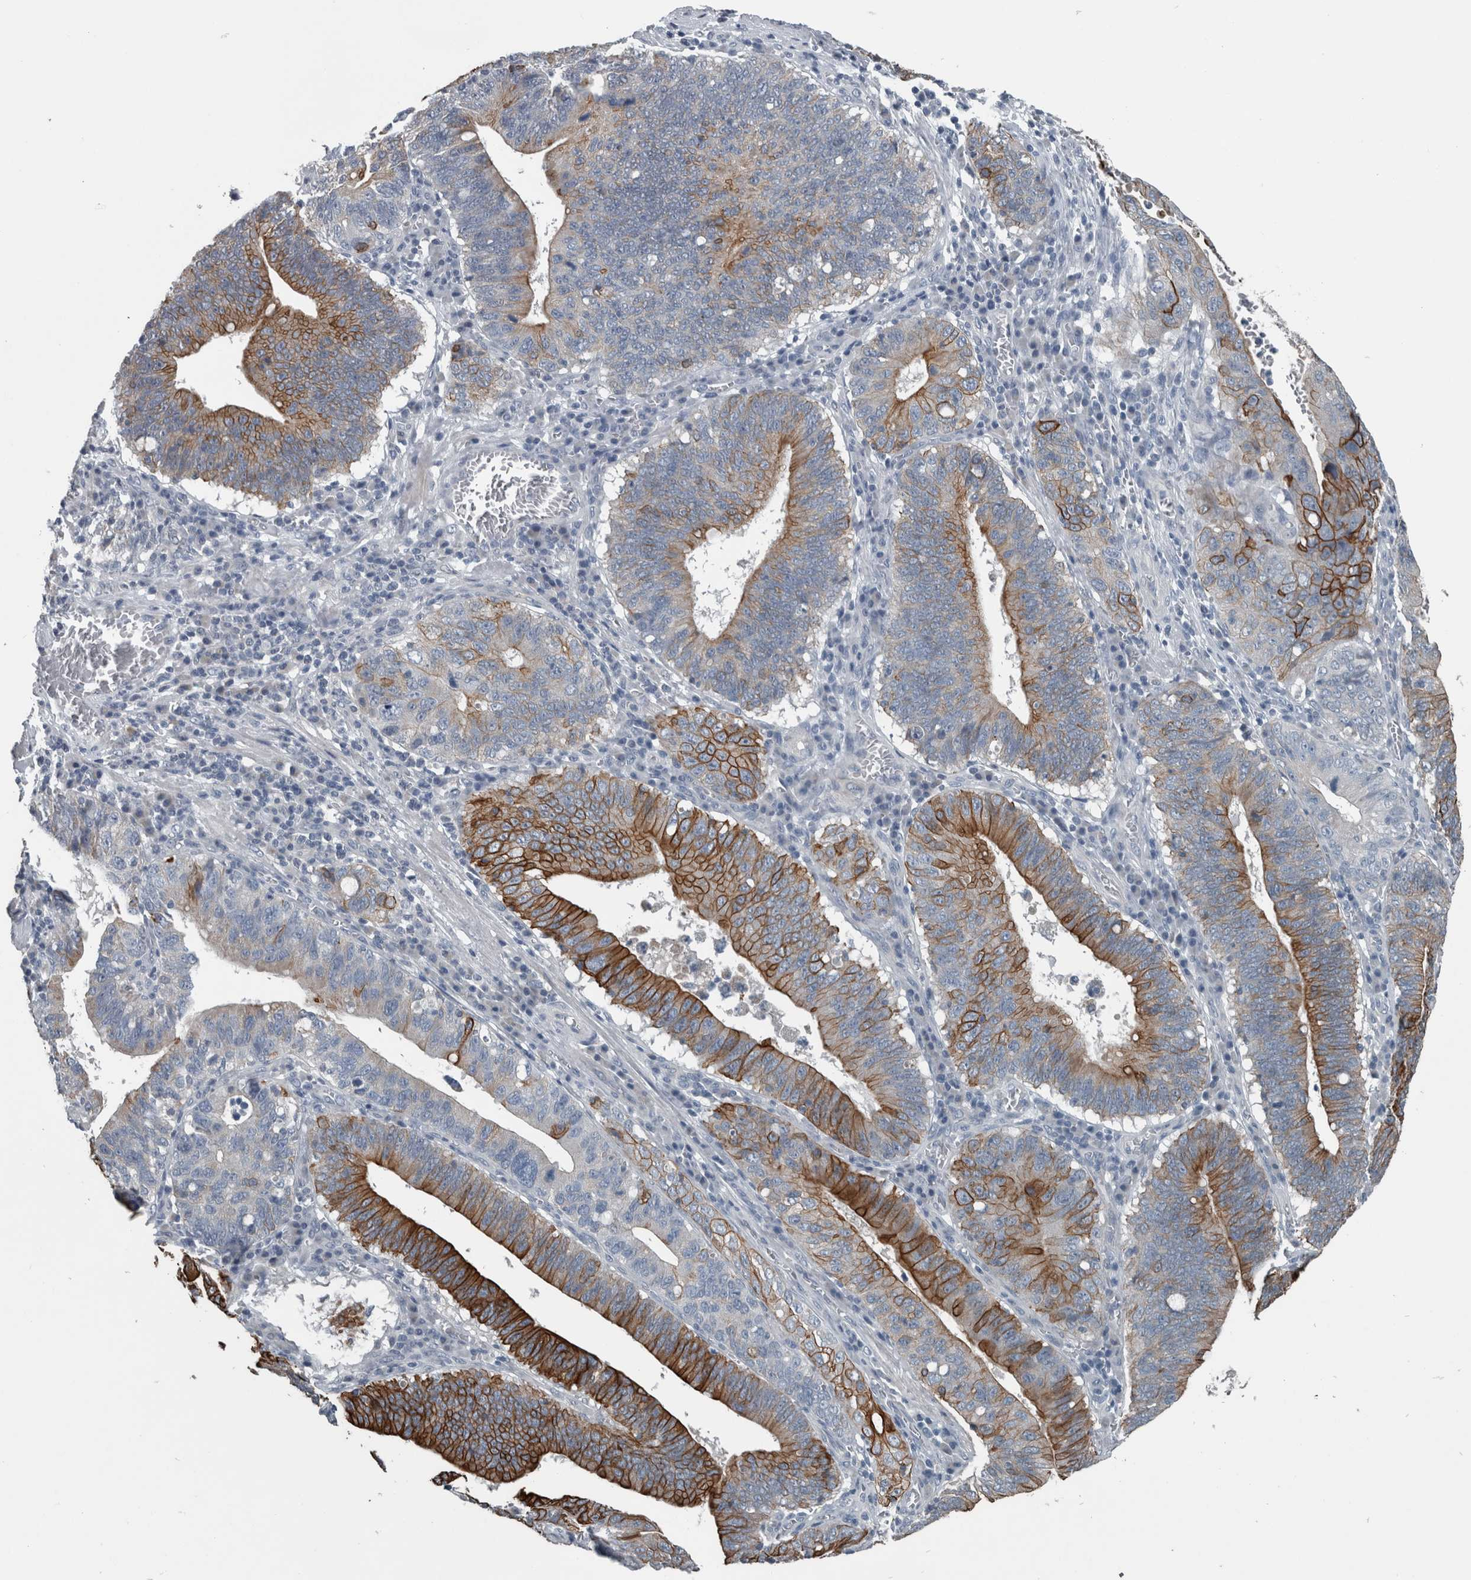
{"staining": {"intensity": "strong", "quantity": "25%-75%", "location": "cytoplasmic/membranous"}, "tissue": "stomach cancer", "cell_type": "Tumor cells", "image_type": "cancer", "snomed": [{"axis": "morphology", "description": "Adenocarcinoma, NOS"}, {"axis": "topography", "description": "Stomach"}, {"axis": "topography", "description": "Gastric cardia"}], "caption": "Immunohistochemistry of human stomach adenocarcinoma displays high levels of strong cytoplasmic/membranous positivity in about 25%-75% of tumor cells. (IHC, brightfield microscopy, high magnification).", "gene": "KRT20", "patient": {"sex": "male", "age": 59}}